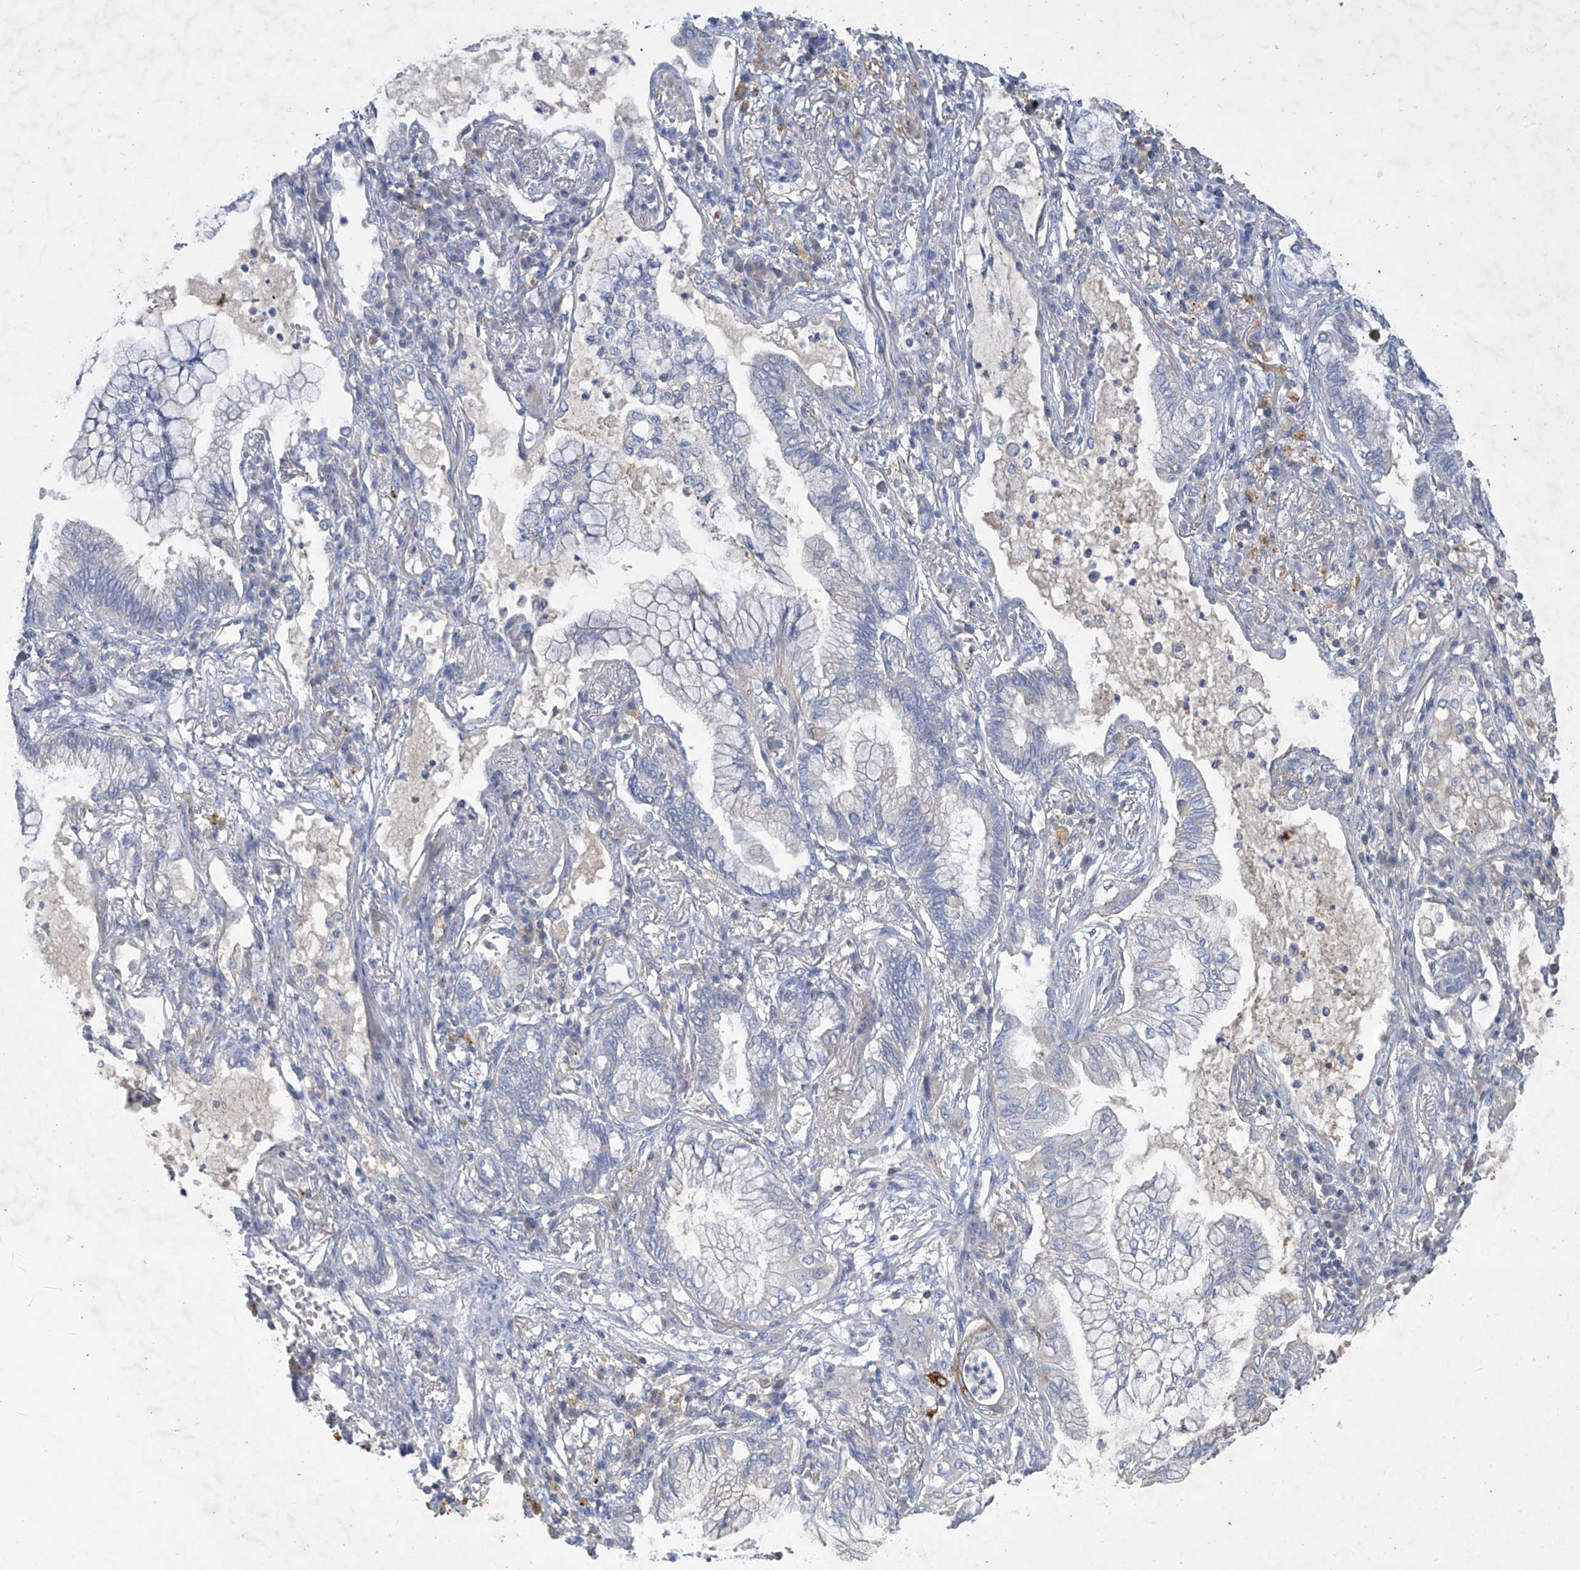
{"staining": {"intensity": "negative", "quantity": "none", "location": "none"}, "tissue": "lung cancer", "cell_type": "Tumor cells", "image_type": "cancer", "snomed": [{"axis": "morphology", "description": "Adenocarcinoma, NOS"}, {"axis": "topography", "description": "Lung"}], "caption": "Immunohistochemical staining of human lung cancer (adenocarcinoma) reveals no significant expression in tumor cells. (Immunohistochemistry, brightfield microscopy, high magnification).", "gene": "PRSS12", "patient": {"sex": "female", "age": 70}}